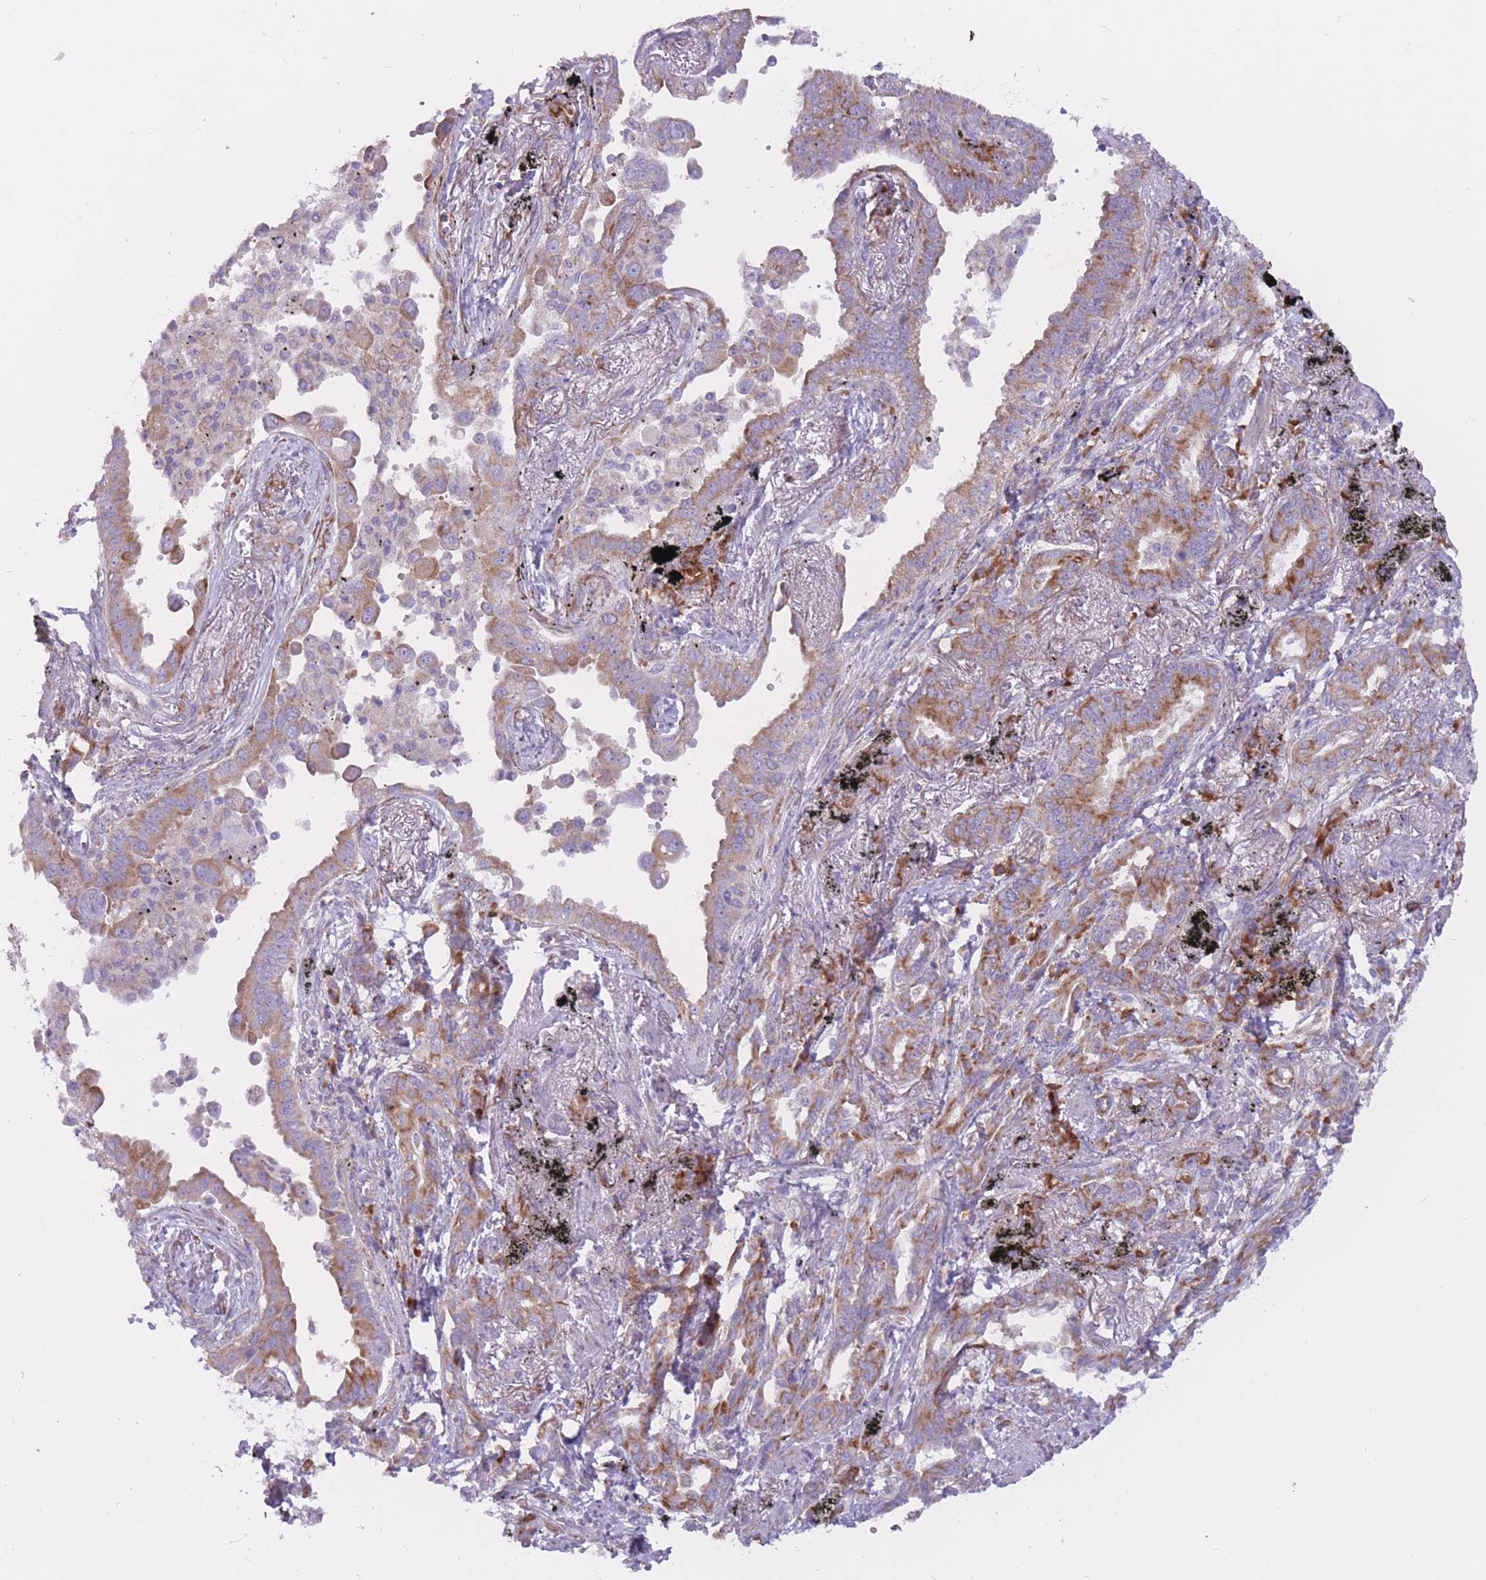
{"staining": {"intensity": "moderate", "quantity": ">75%", "location": "cytoplasmic/membranous"}, "tissue": "lung cancer", "cell_type": "Tumor cells", "image_type": "cancer", "snomed": [{"axis": "morphology", "description": "Adenocarcinoma, NOS"}, {"axis": "topography", "description": "Lung"}], "caption": "Immunohistochemistry (IHC) histopathology image of neoplastic tissue: lung adenocarcinoma stained using immunohistochemistry (IHC) exhibits medium levels of moderate protein expression localized specifically in the cytoplasmic/membranous of tumor cells, appearing as a cytoplasmic/membranous brown color.", "gene": "RPL18", "patient": {"sex": "male", "age": 67}}